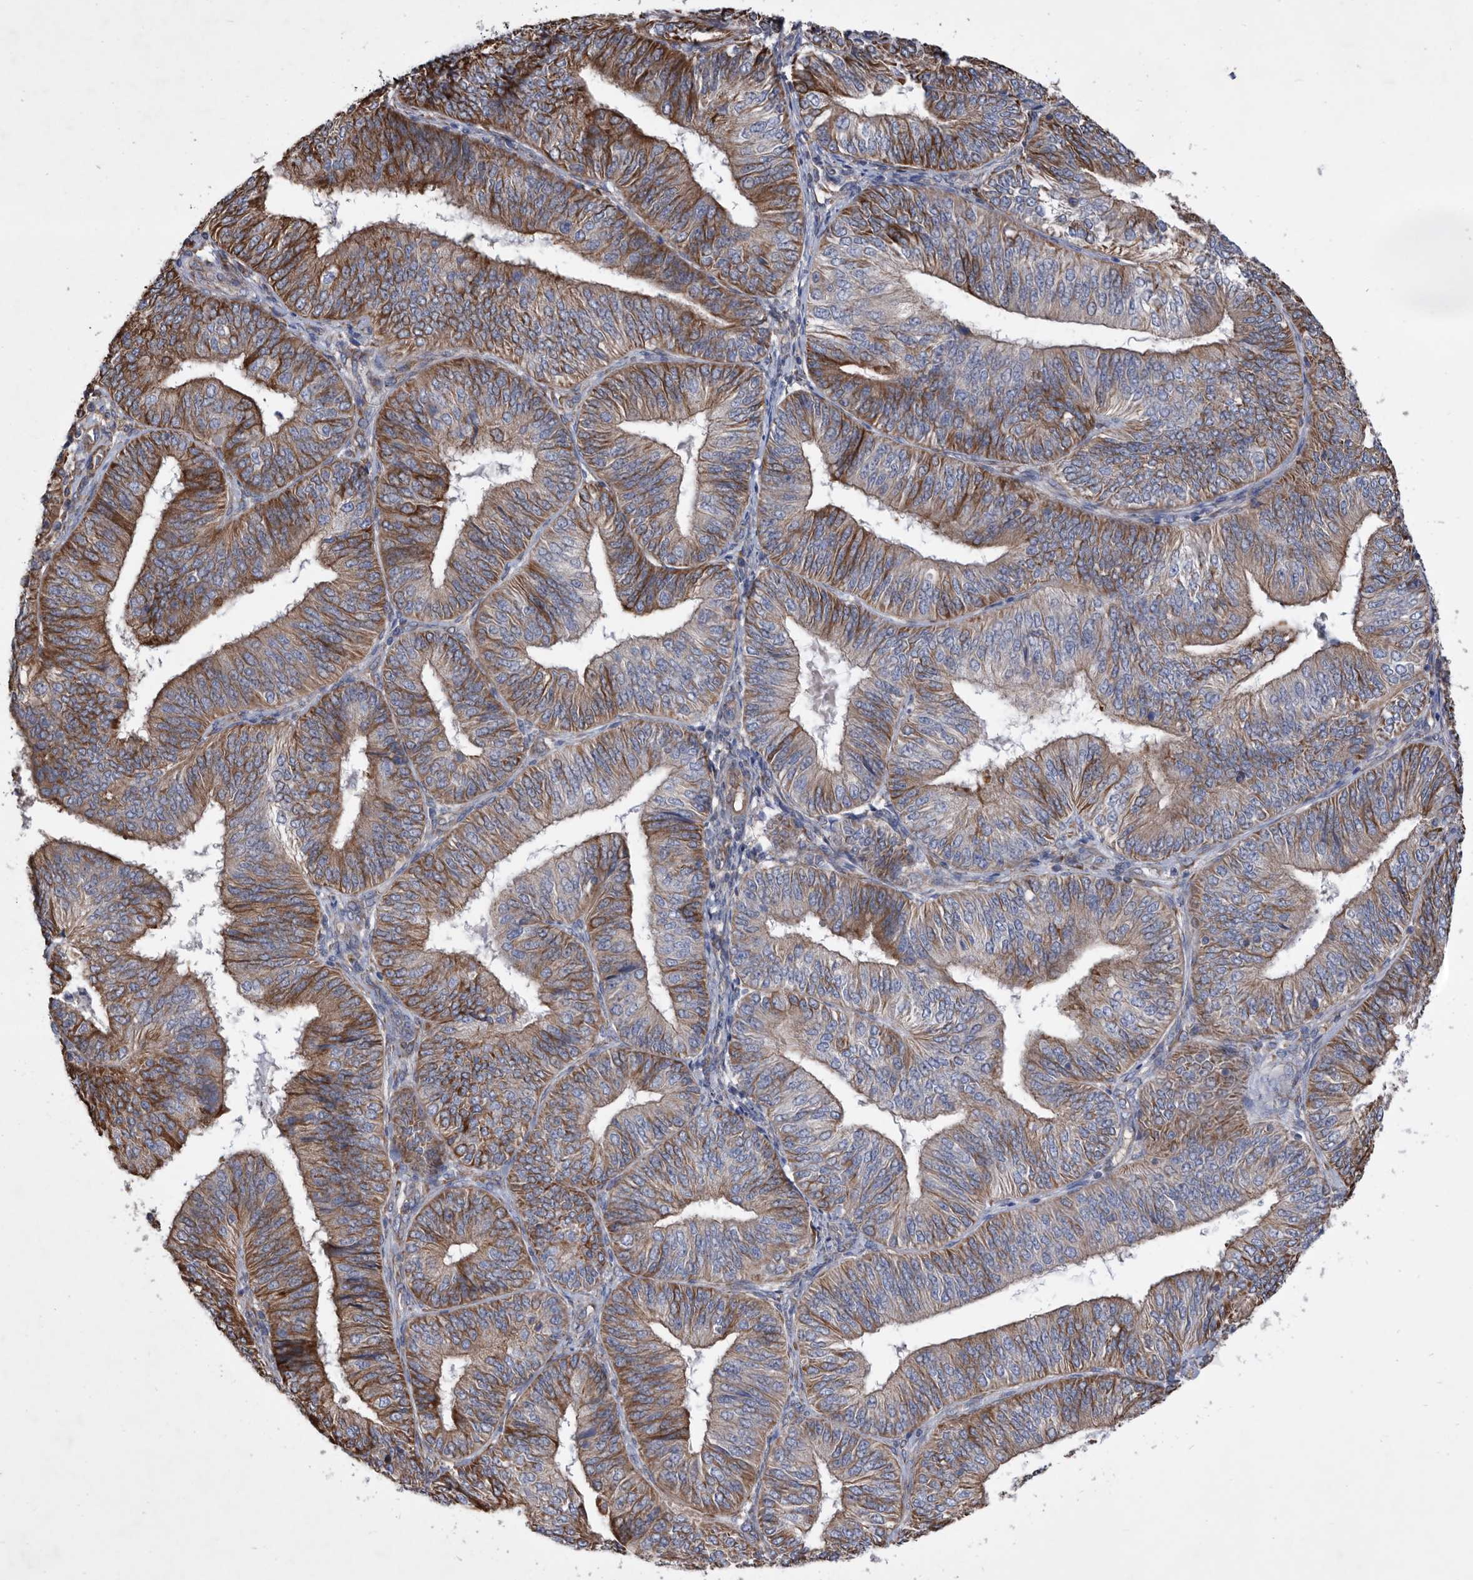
{"staining": {"intensity": "moderate", "quantity": ">75%", "location": "cytoplasmic/membranous"}, "tissue": "endometrial cancer", "cell_type": "Tumor cells", "image_type": "cancer", "snomed": [{"axis": "morphology", "description": "Adenocarcinoma, NOS"}, {"axis": "topography", "description": "Endometrium"}], "caption": "Moderate cytoplasmic/membranous protein expression is appreciated in about >75% of tumor cells in endometrial cancer (adenocarcinoma).", "gene": "ATP13A3", "patient": {"sex": "female", "age": 58}}